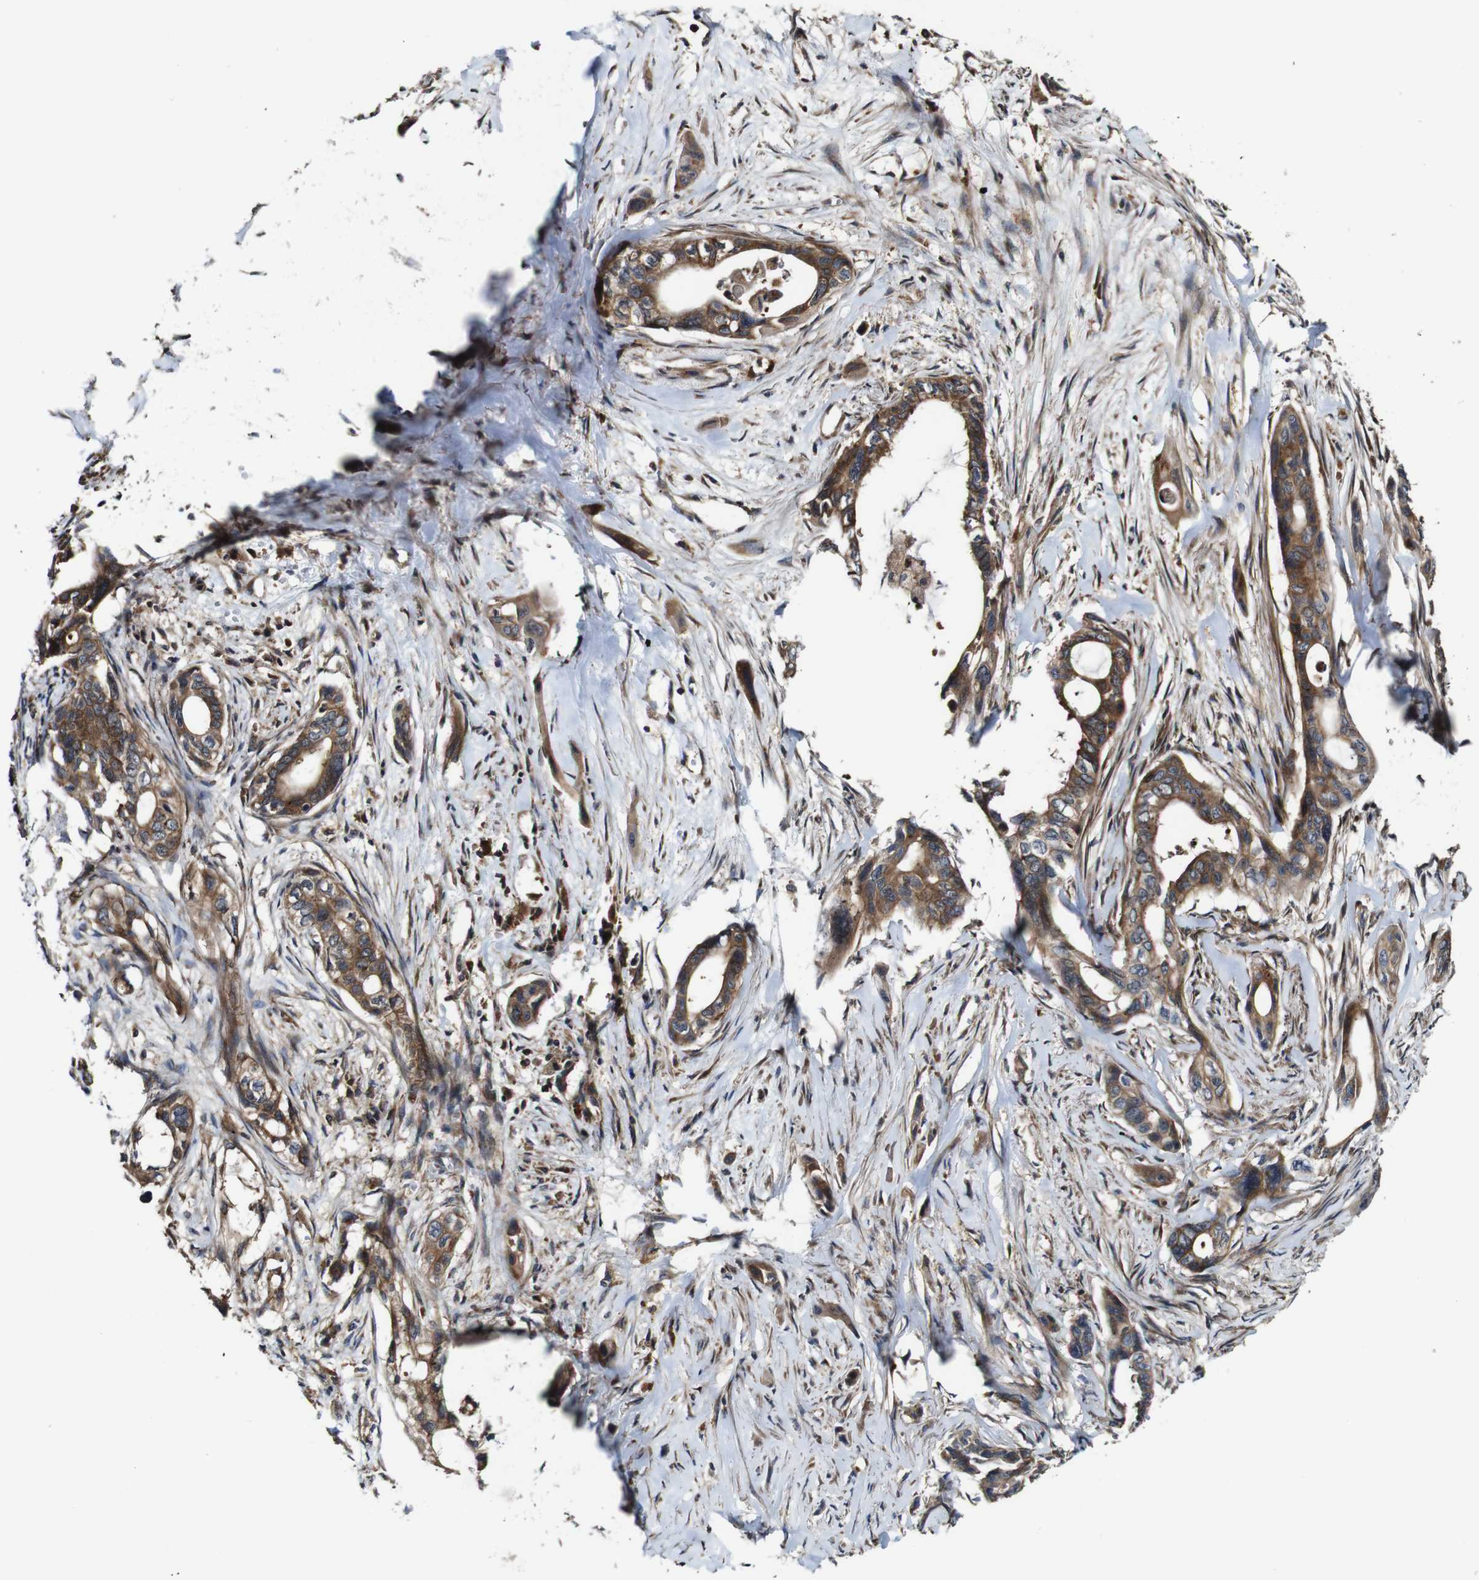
{"staining": {"intensity": "moderate", "quantity": ">75%", "location": "cytoplasmic/membranous"}, "tissue": "pancreatic cancer", "cell_type": "Tumor cells", "image_type": "cancer", "snomed": [{"axis": "morphology", "description": "Adenocarcinoma, NOS"}, {"axis": "topography", "description": "Pancreas"}], "caption": "Human pancreatic cancer (adenocarcinoma) stained for a protein (brown) shows moderate cytoplasmic/membranous positive positivity in approximately >75% of tumor cells.", "gene": "TNIK", "patient": {"sex": "male", "age": 73}}